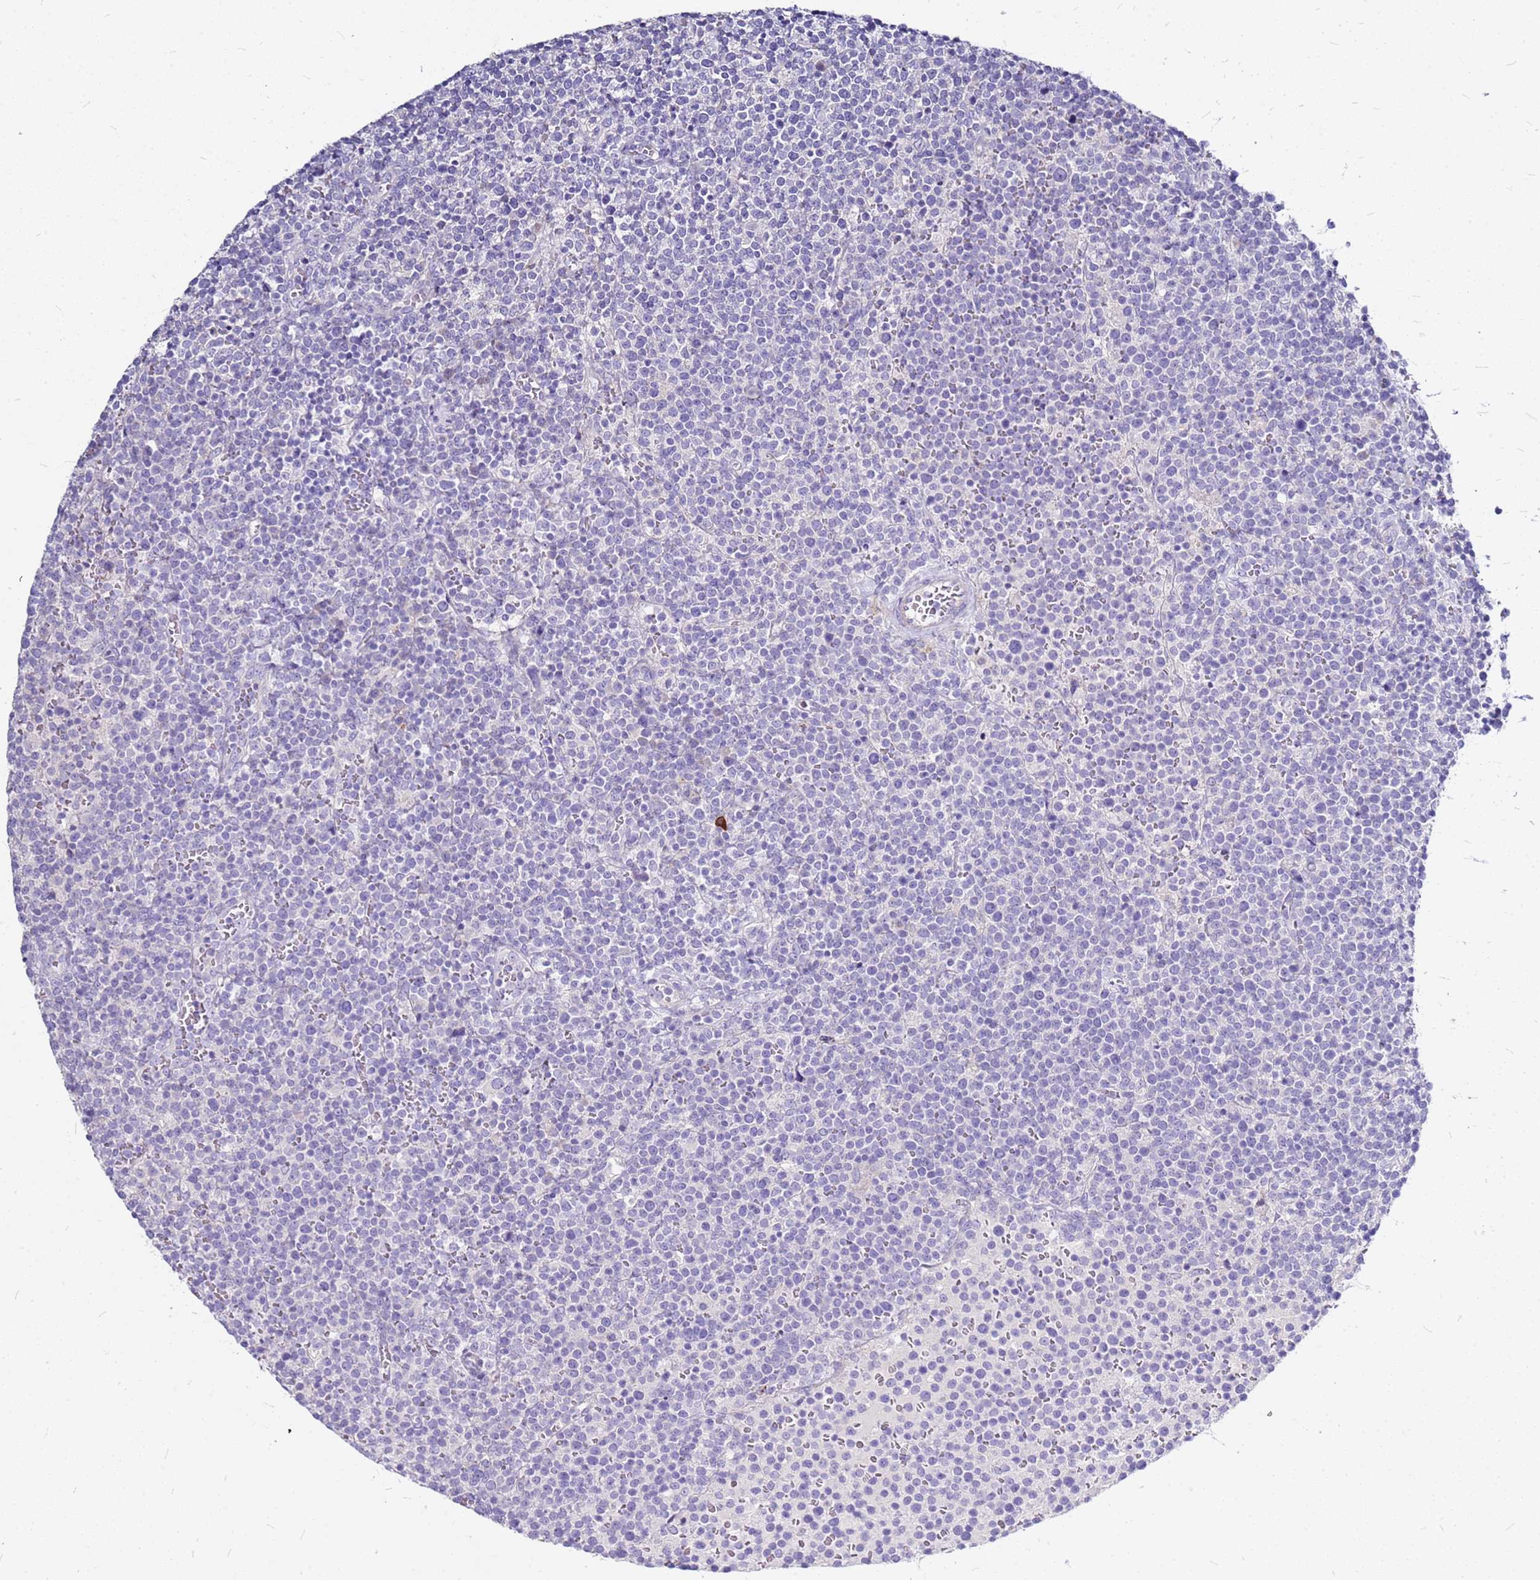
{"staining": {"intensity": "negative", "quantity": "none", "location": "none"}, "tissue": "lymphoma", "cell_type": "Tumor cells", "image_type": "cancer", "snomed": [{"axis": "morphology", "description": "Malignant lymphoma, non-Hodgkin's type, High grade"}, {"axis": "topography", "description": "Lymph node"}], "caption": "Image shows no protein expression in tumor cells of high-grade malignant lymphoma, non-Hodgkin's type tissue.", "gene": "CASD1", "patient": {"sex": "male", "age": 61}}